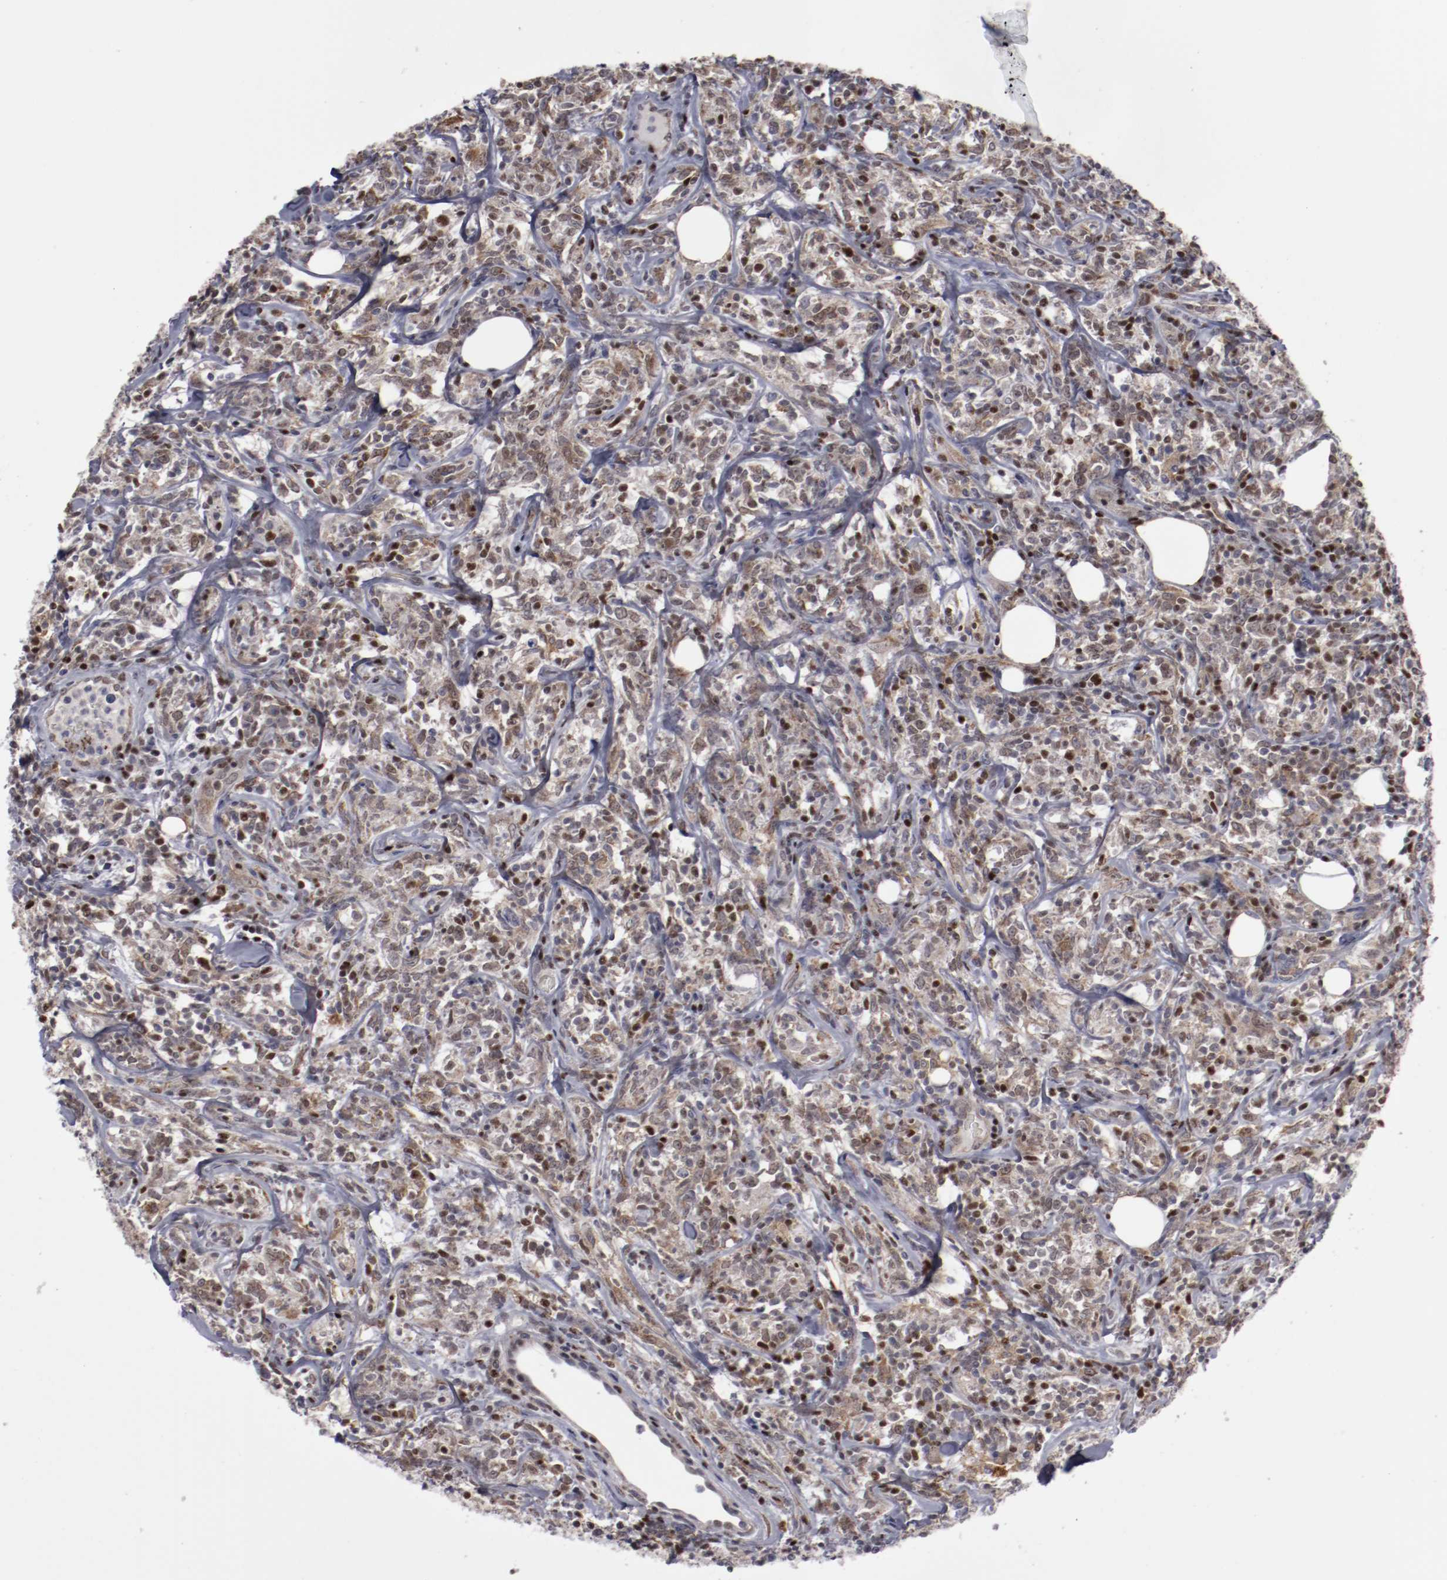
{"staining": {"intensity": "weak", "quantity": "25%-75%", "location": "nuclear"}, "tissue": "lymphoma", "cell_type": "Tumor cells", "image_type": "cancer", "snomed": [{"axis": "morphology", "description": "Malignant lymphoma, non-Hodgkin's type, High grade"}, {"axis": "topography", "description": "Lymph node"}], "caption": "A histopathology image of human lymphoma stained for a protein demonstrates weak nuclear brown staining in tumor cells.", "gene": "LEF1", "patient": {"sex": "female", "age": 84}}